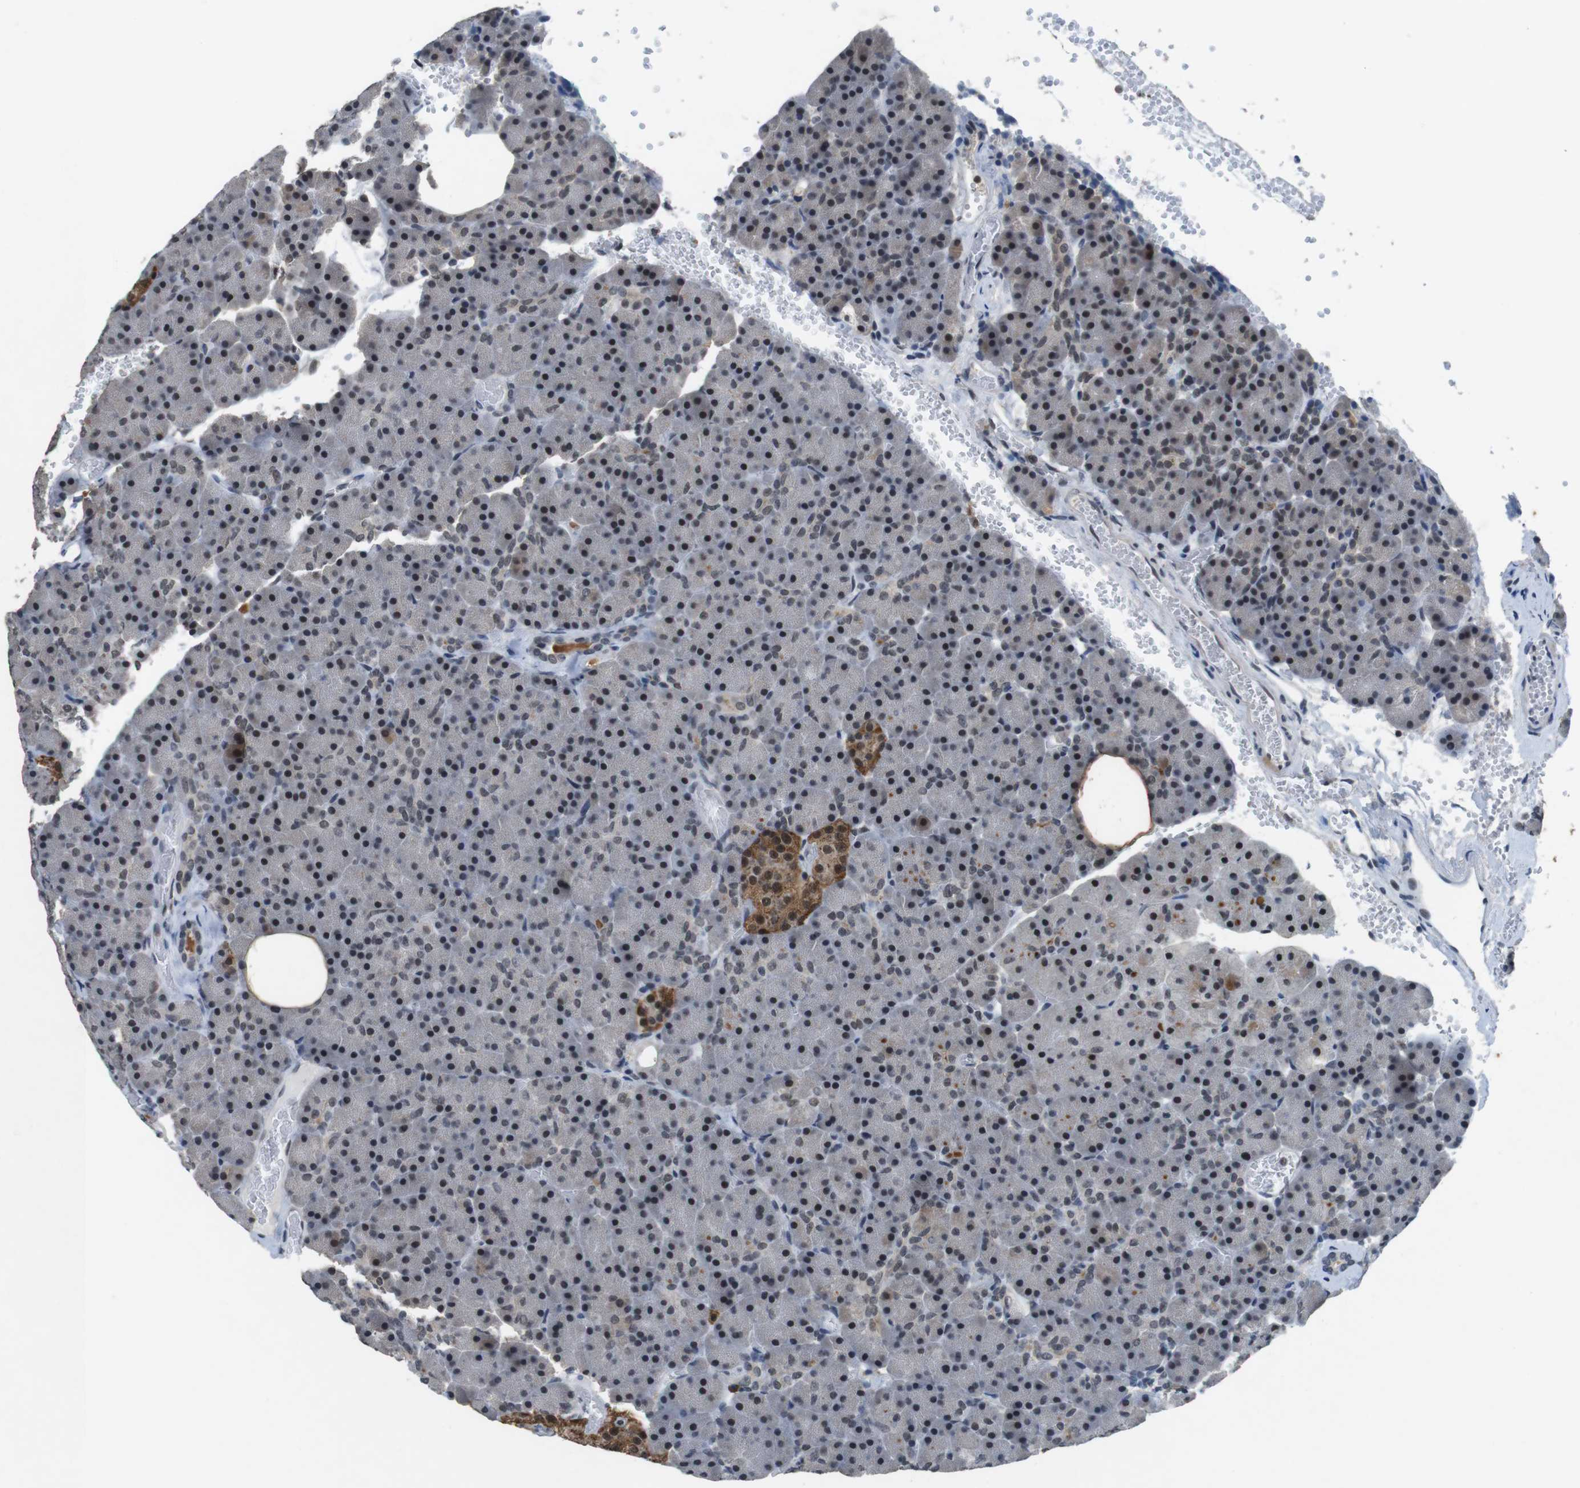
{"staining": {"intensity": "moderate", "quantity": ">75%", "location": "cytoplasmic/membranous"}, "tissue": "pancreas", "cell_type": "Exocrine glandular cells", "image_type": "normal", "snomed": [{"axis": "morphology", "description": "Normal tissue, NOS"}, {"axis": "topography", "description": "Pancreas"}], "caption": "This micrograph shows immunohistochemistry (IHC) staining of normal pancreas, with medium moderate cytoplasmic/membranous positivity in approximately >75% of exocrine glandular cells.", "gene": "USP7", "patient": {"sex": "female", "age": 35}}